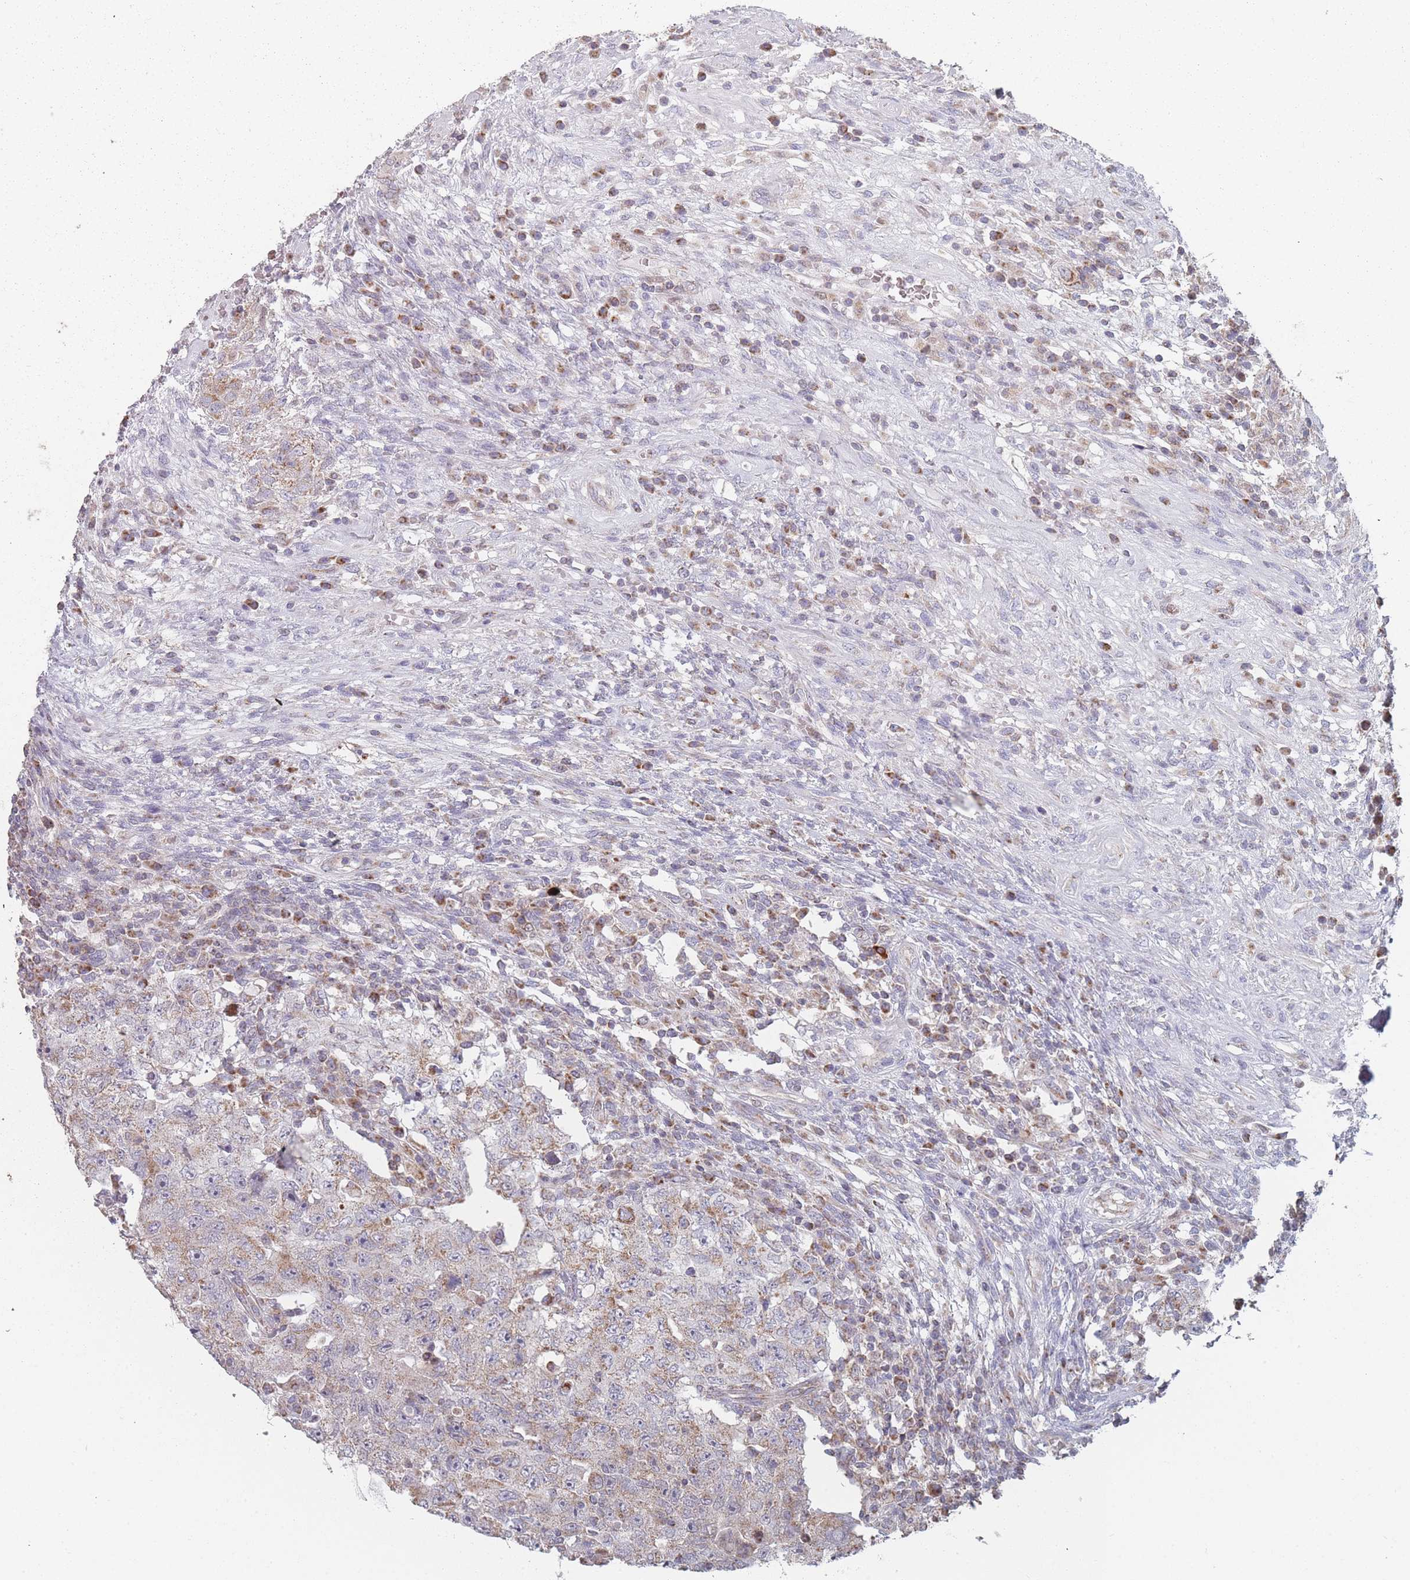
{"staining": {"intensity": "moderate", "quantity": "<25%", "location": "cytoplasmic/membranous"}, "tissue": "testis cancer", "cell_type": "Tumor cells", "image_type": "cancer", "snomed": [{"axis": "morphology", "description": "Carcinoma, Embryonal, NOS"}, {"axis": "topography", "description": "Testis"}], "caption": "Immunohistochemical staining of testis embryonal carcinoma shows moderate cytoplasmic/membranous protein positivity in about <25% of tumor cells. (brown staining indicates protein expression, while blue staining denotes nuclei).", "gene": "PSMB3", "patient": {"sex": "male", "age": 26}}